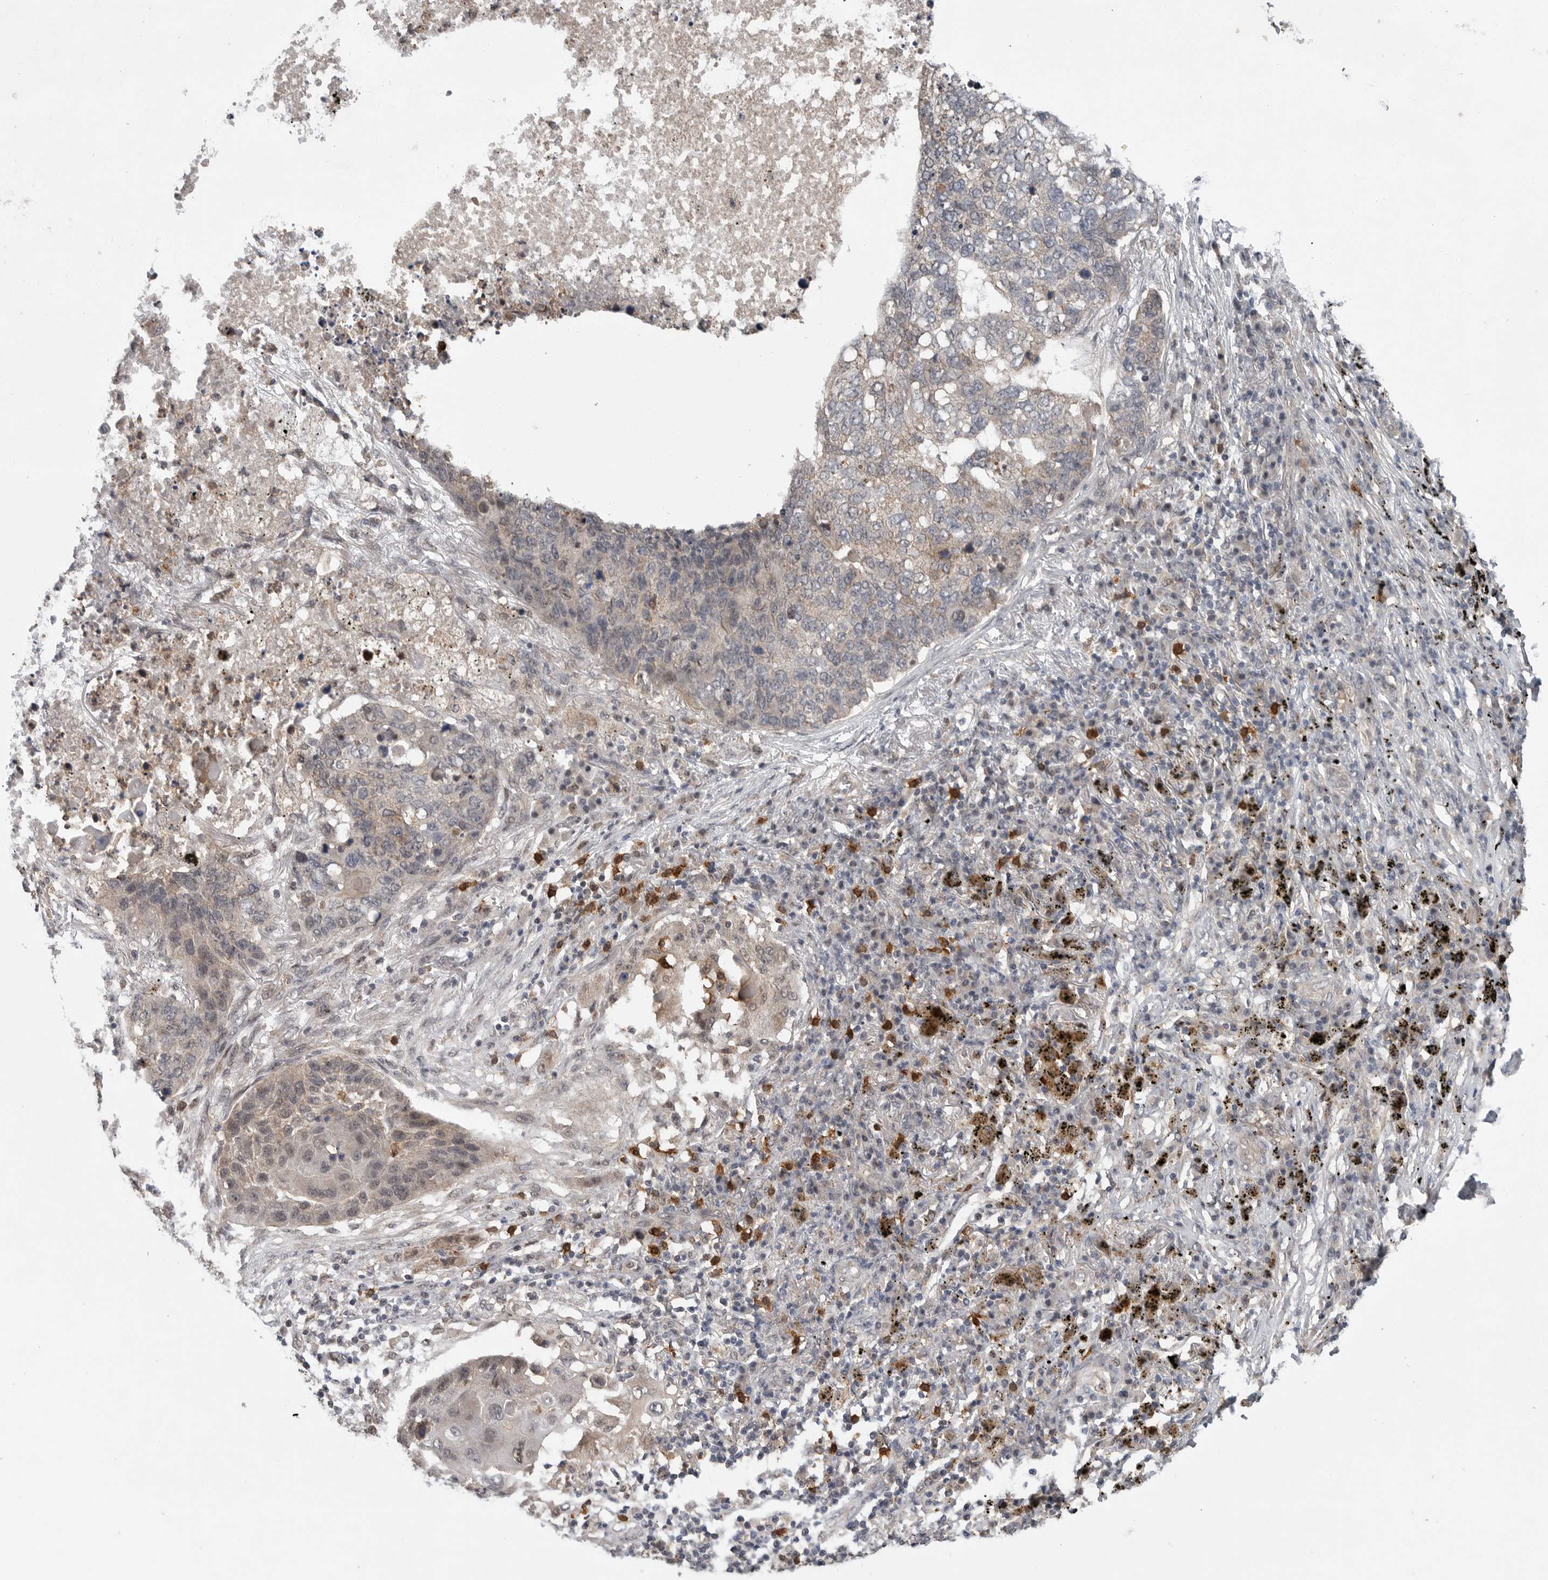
{"staining": {"intensity": "weak", "quantity": "<25%", "location": "cytoplasmic/membranous"}, "tissue": "lung cancer", "cell_type": "Tumor cells", "image_type": "cancer", "snomed": [{"axis": "morphology", "description": "Squamous cell carcinoma, NOS"}, {"axis": "topography", "description": "Lung"}], "caption": "A histopathology image of human squamous cell carcinoma (lung) is negative for staining in tumor cells.", "gene": "SCP2", "patient": {"sex": "female", "age": 63}}